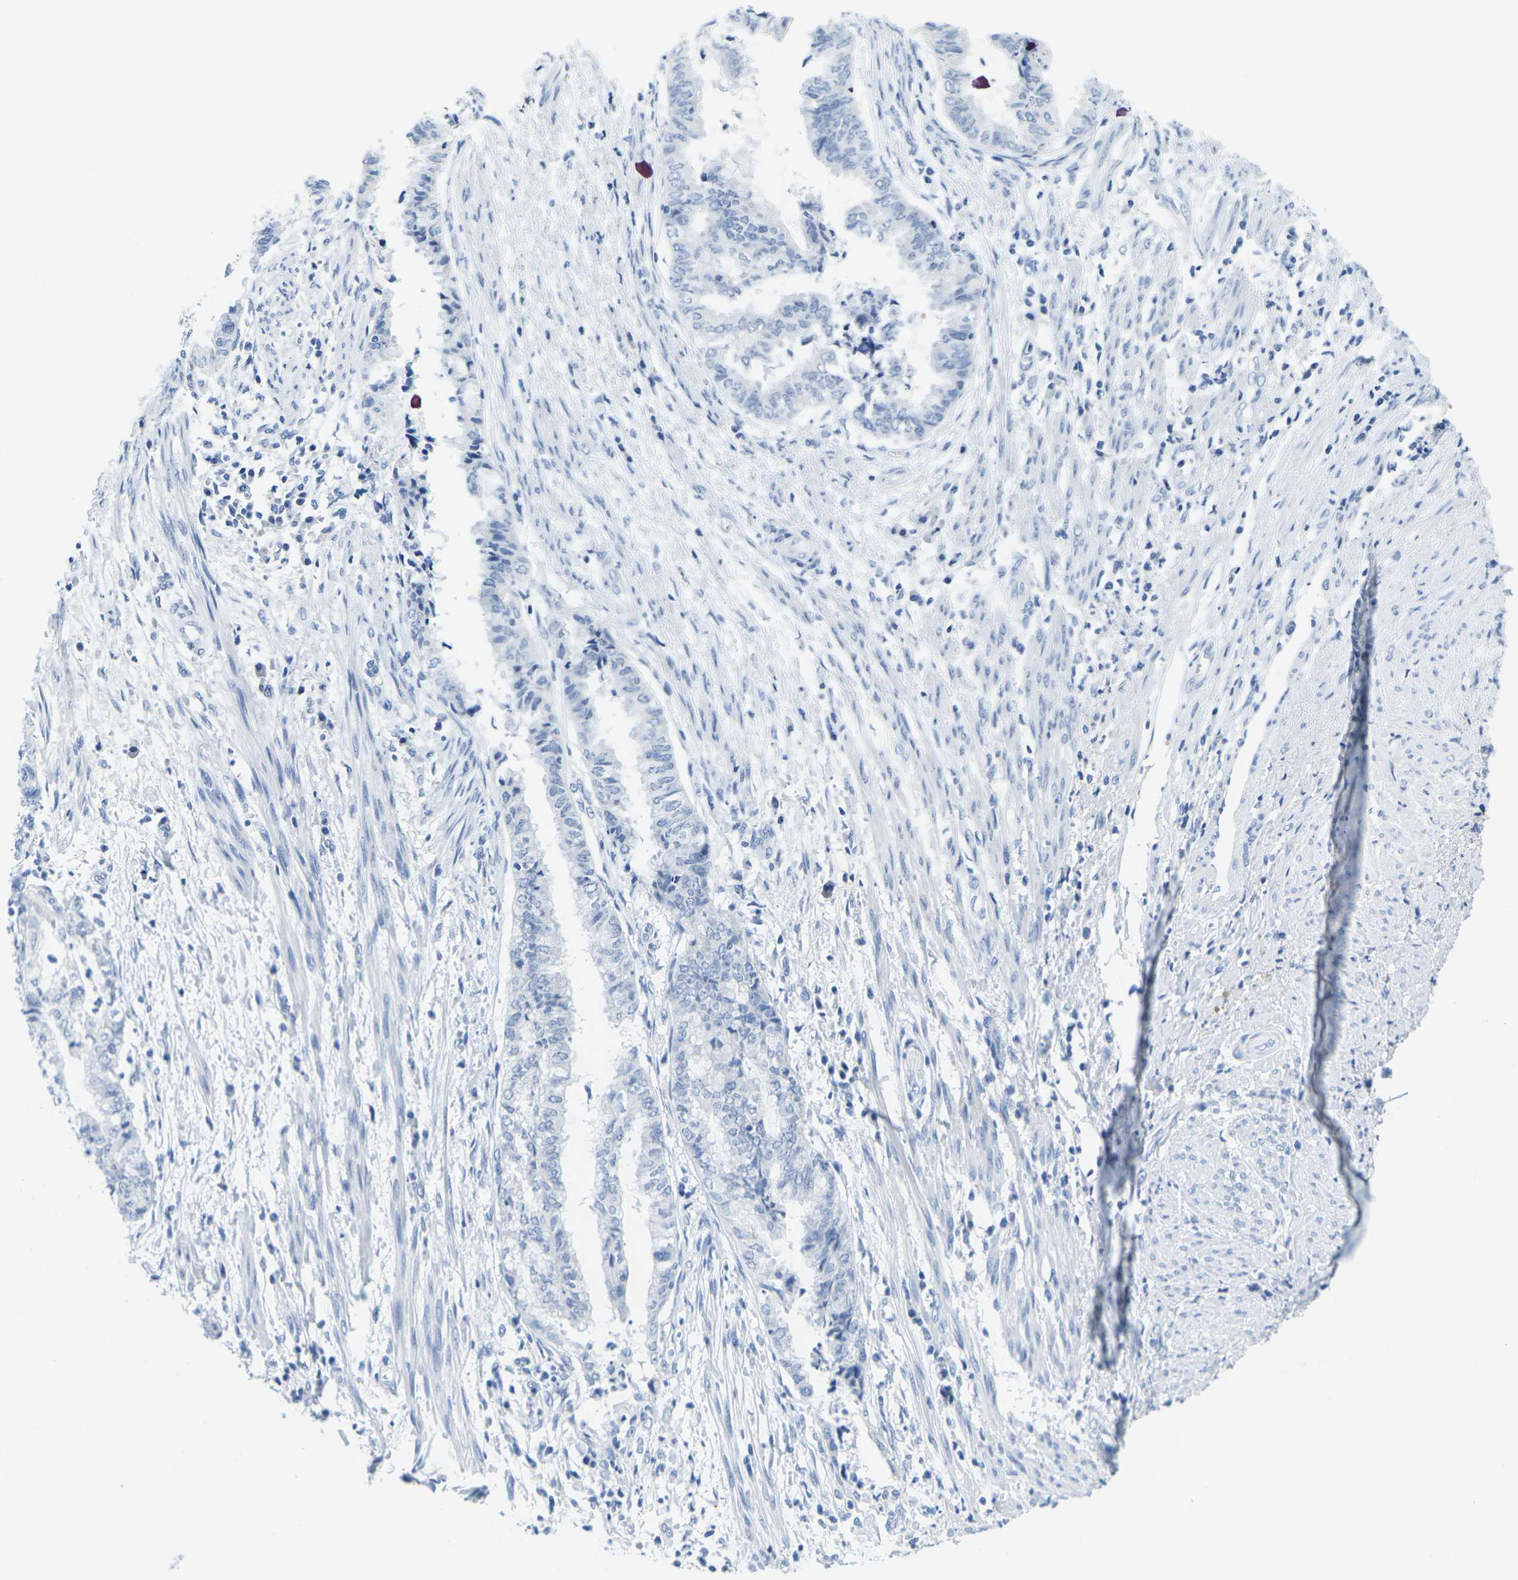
{"staining": {"intensity": "negative", "quantity": "none", "location": "none"}, "tissue": "endometrial cancer", "cell_type": "Tumor cells", "image_type": "cancer", "snomed": [{"axis": "morphology", "description": "Necrosis, NOS"}, {"axis": "morphology", "description": "Adenocarcinoma, NOS"}, {"axis": "topography", "description": "Endometrium"}], "caption": "Immunohistochemical staining of human adenocarcinoma (endometrial) exhibits no significant expression in tumor cells.", "gene": "FAM3D", "patient": {"sex": "female", "age": 79}}